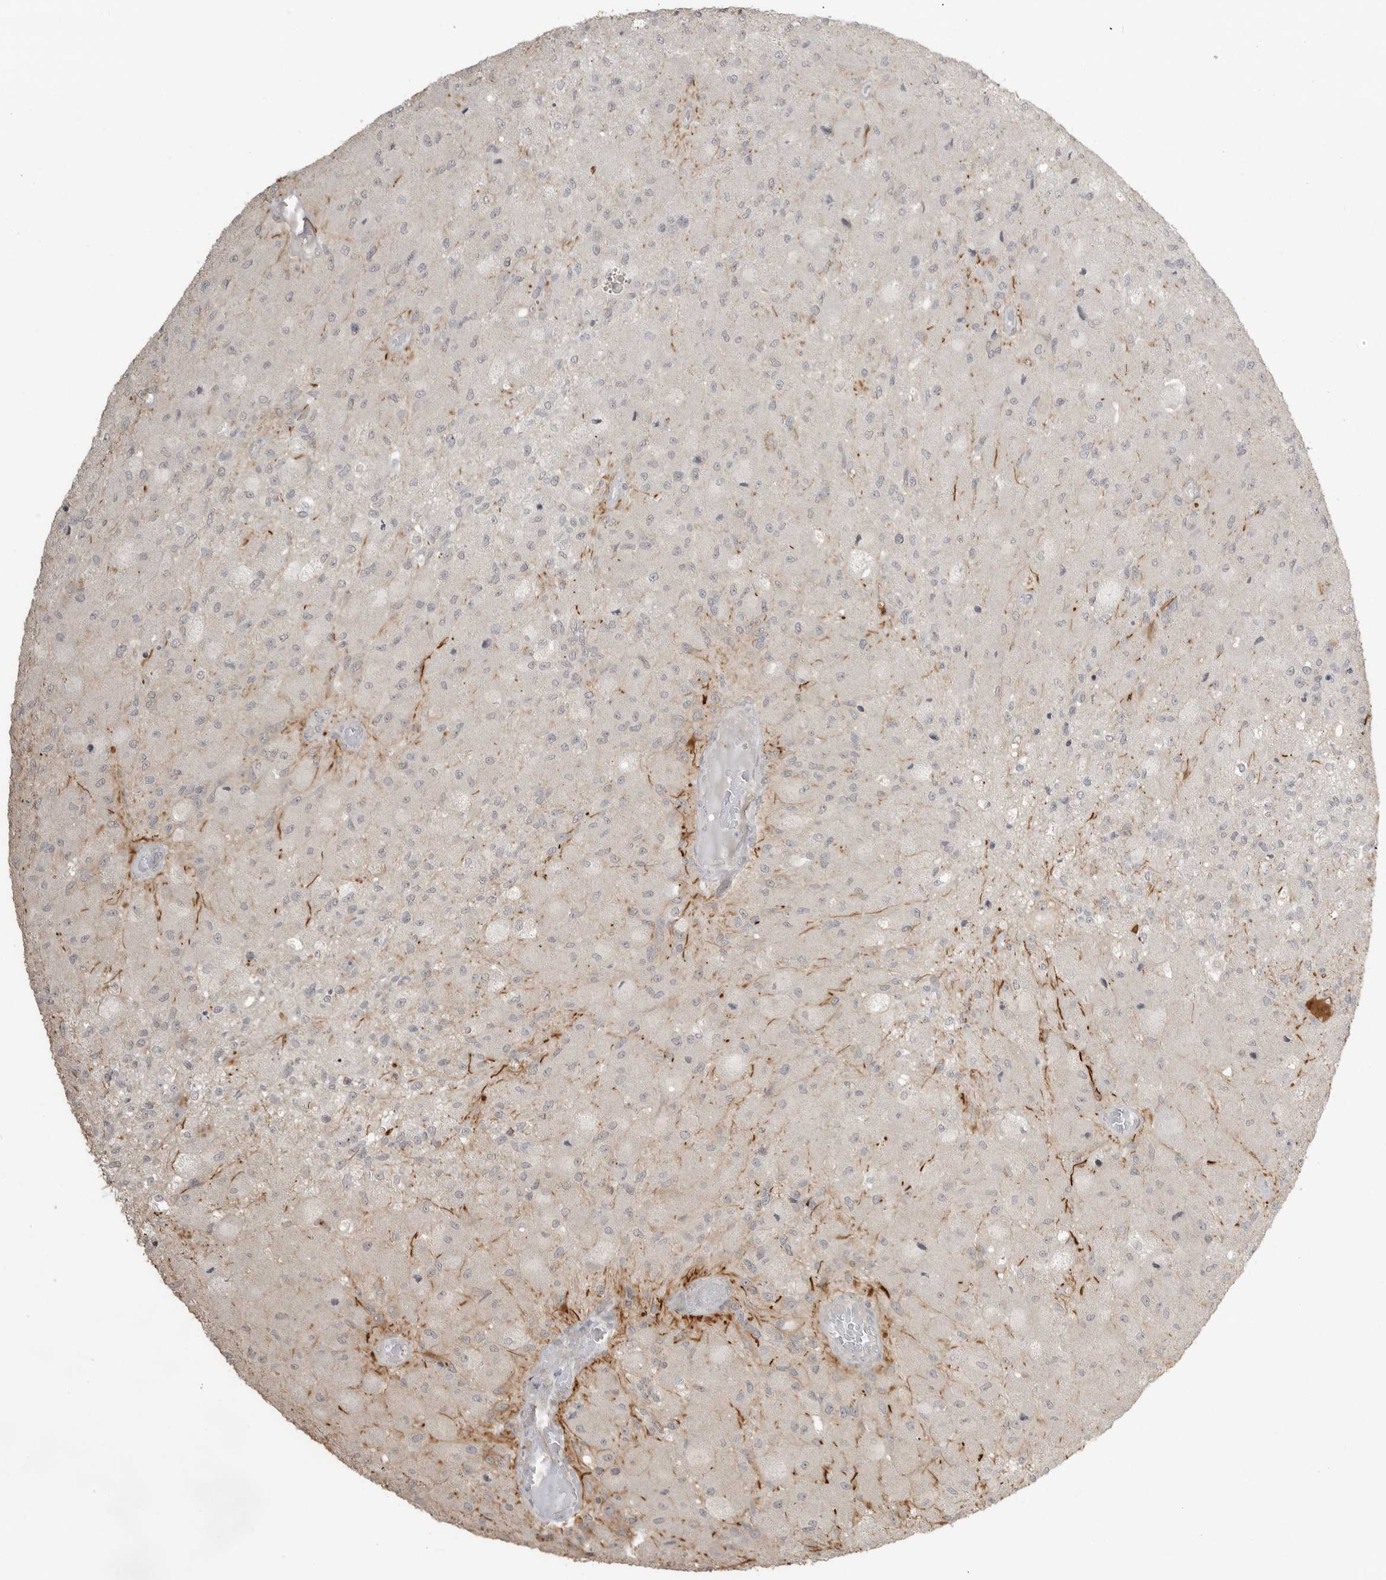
{"staining": {"intensity": "negative", "quantity": "none", "location": "none"}, "tissue": "glioma", "cell_type": "Tumor cells", "image_type": "cancer", "snomed": [{"axis": "morphology", "description": "Normal tissue, NOS"}, {"axis": "morphology", "description": "Glioma, malignant, High grade"}, {"axis": "topography", "description": "Cerebral cortex"}], "caption": "The immunohistochemistry histopathology image has no significant staining in tumor cells of glioma tissue.", "gene": "SMG8", "patient": {"sex": "male", "age": 77}}